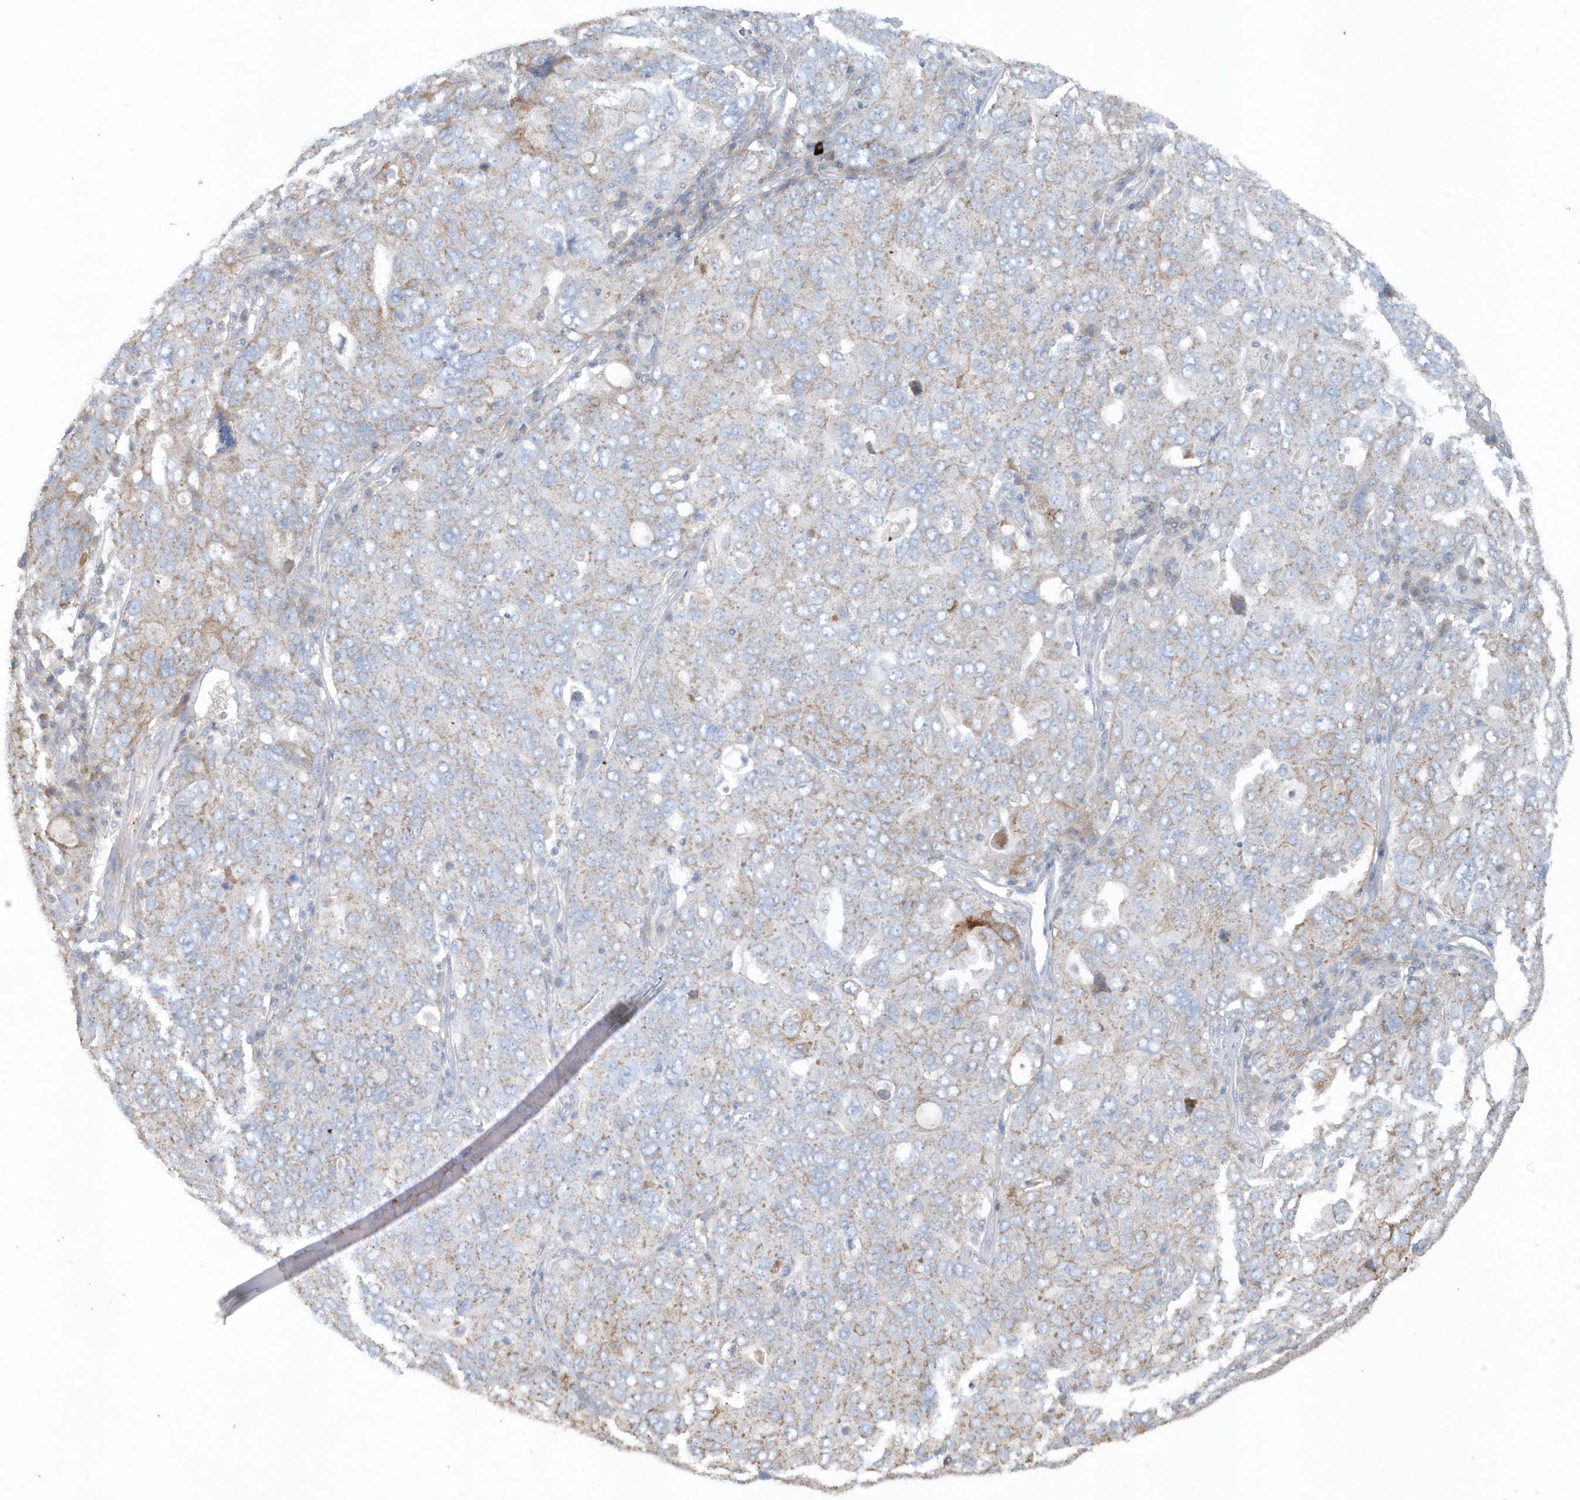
{"staining": {"intensity": "weak", "quantity": "25%-75%", "location": "cytoplasmic/membranous"}, "tissue": "ovarian cancer", "cell_type": "Tumor cells", "image_type": "cancer", "snomed": [{"axis": "morphology", "description": "Carcinoma, endometroid"}, {"axis": "topography", "description": "Ovary"}], "caption": "Protein expression analysis of endometroid carcinoma (ovarian) reveals weak cytoplasmic/membranous staining in about 25%-75% of tumor cells.", "gene": "SLC38A2", "patient": {"sex": "female", "age": 62}}